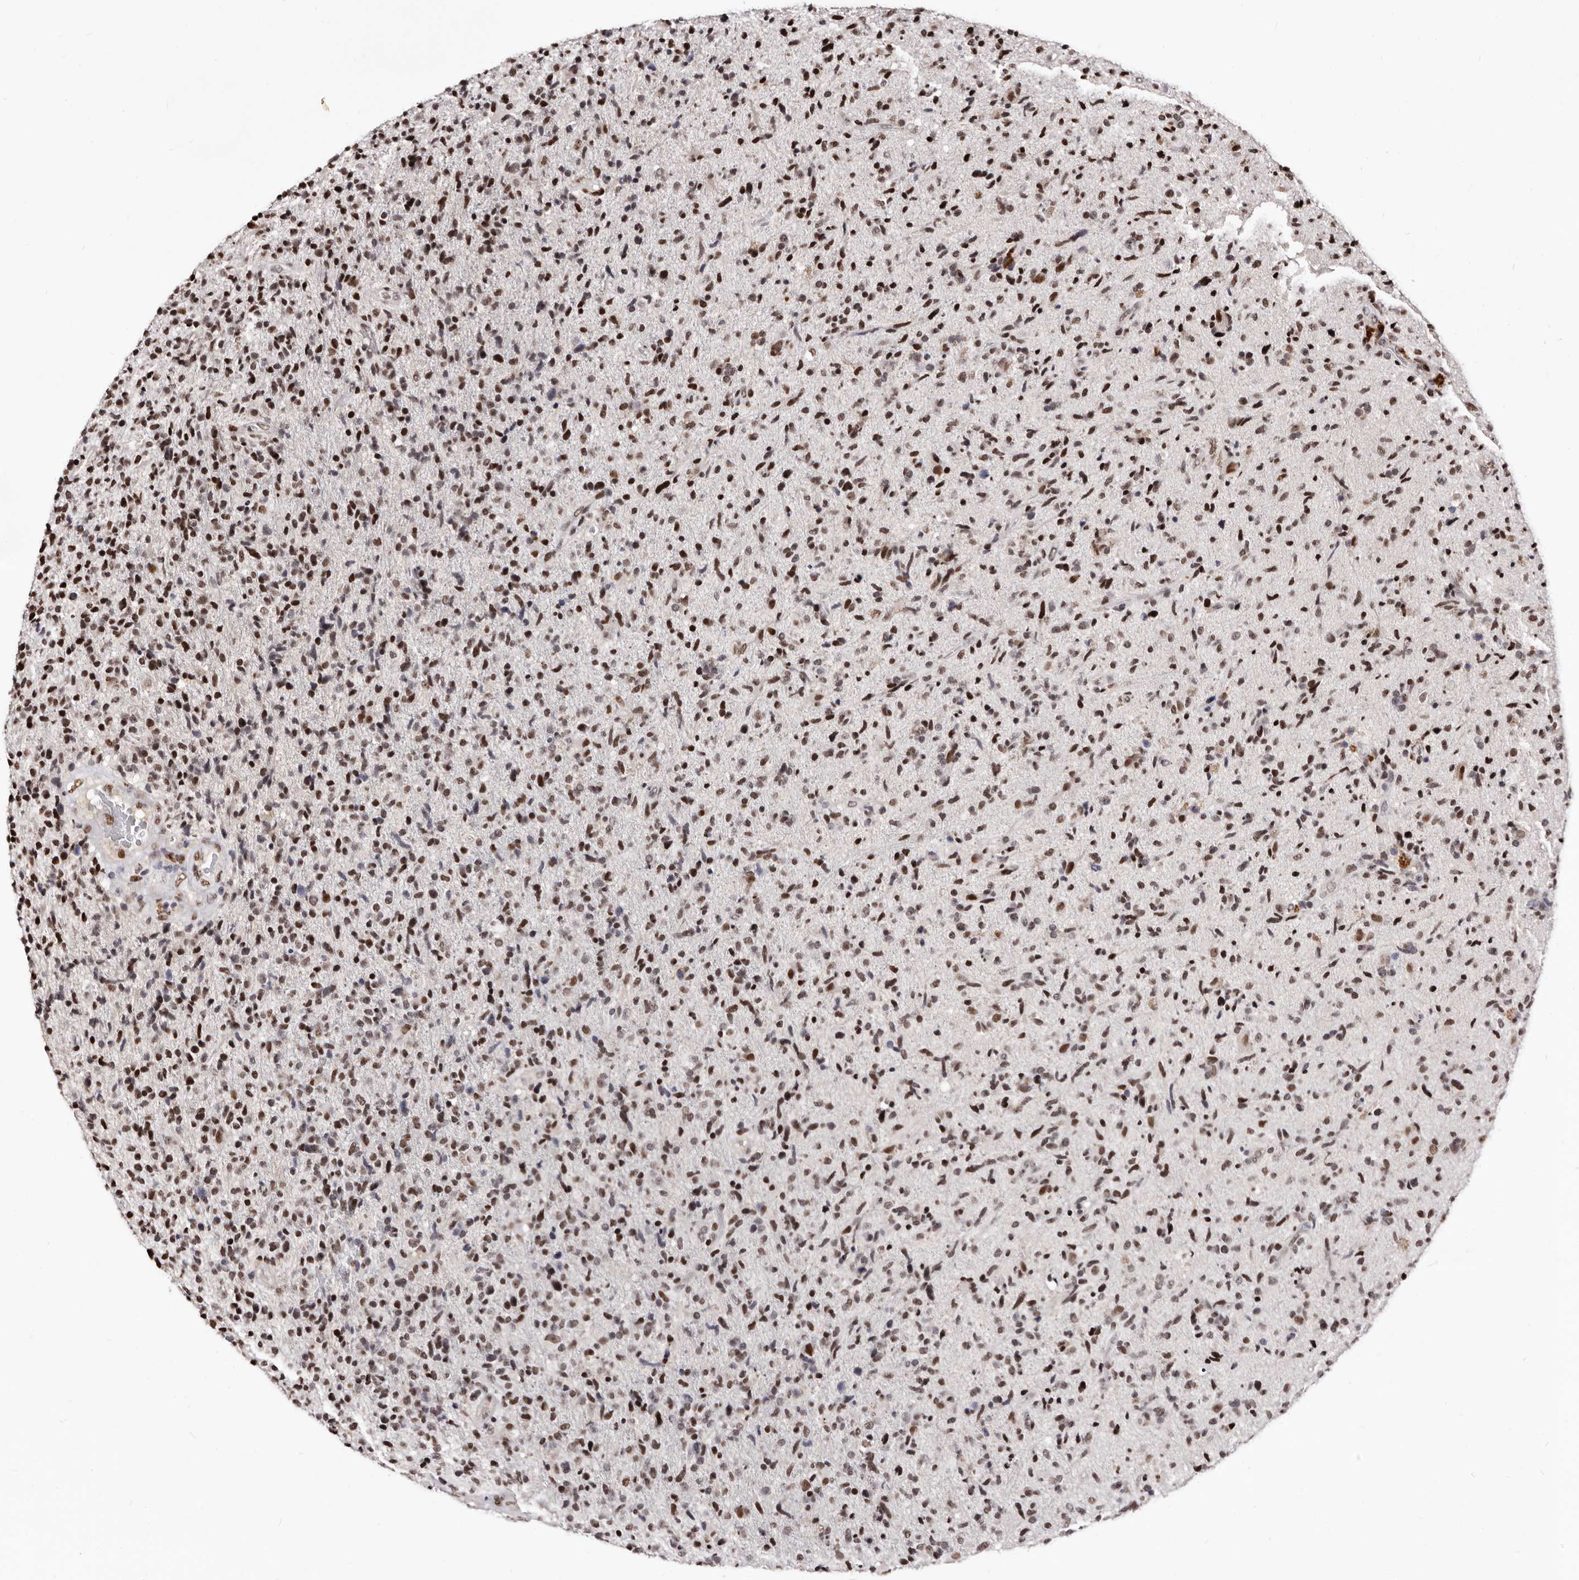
{"staining": {"intensity": "moderate", "quantity": ">75%", "location": "nuclear"}, "tissue": "glioma", "cell_type": "Tumor cells", "image_type": "cancer", "snomed": [{"axis": "morphology", "description": "Glioma, malignant, High grade"}, {"axis": "topography", "description": "Brain"}], "caption": "This histopathology image demonstrates glioma stained with immunohistochemistry to label a protein in brown. The nuclear of tumor cells show moderate positivity for the protein. Nuclei are counter-stained blue.", "gene": "ANAPC11", "patient": {"sex": "male", "age": 72}}